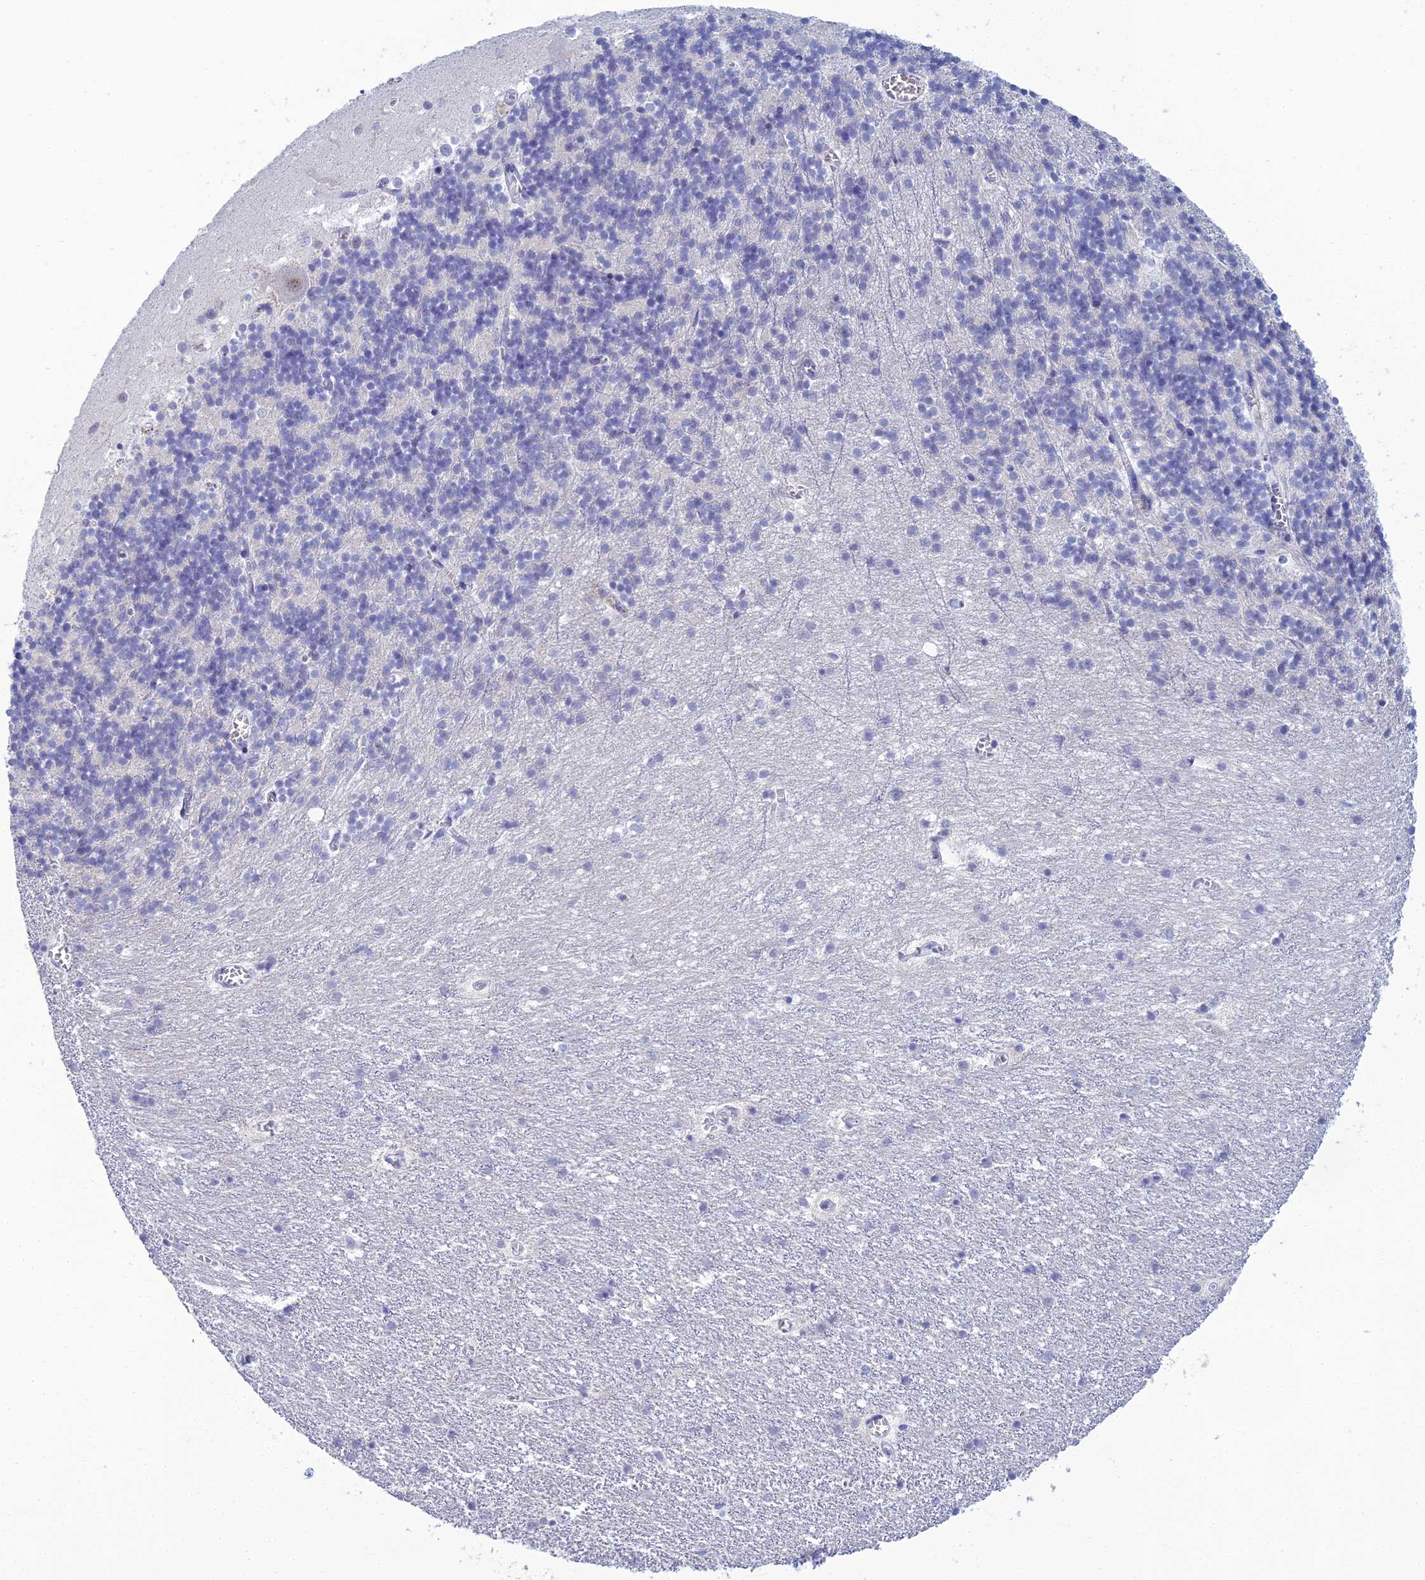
{"staining": {"intensity": "negative", "quantity": "none", "location": "none"}, "tissue": "cerebellum", "cell_type": "Cells in granular layer", "image_type": "normal", "snomed": [{"axis": "morphology", "description": "Normal tissue, NOS"}, {"axis": "topography", "description": "Cerebellum"}], "caption": "Cells in granular layer are negative for brown protein staining in benign cerebellum. (DAB (3,3'-diaminobenzidine) IHC, high magnification).", "gene": "MUC13", "patient": {"sex": "male", "age": 54}}